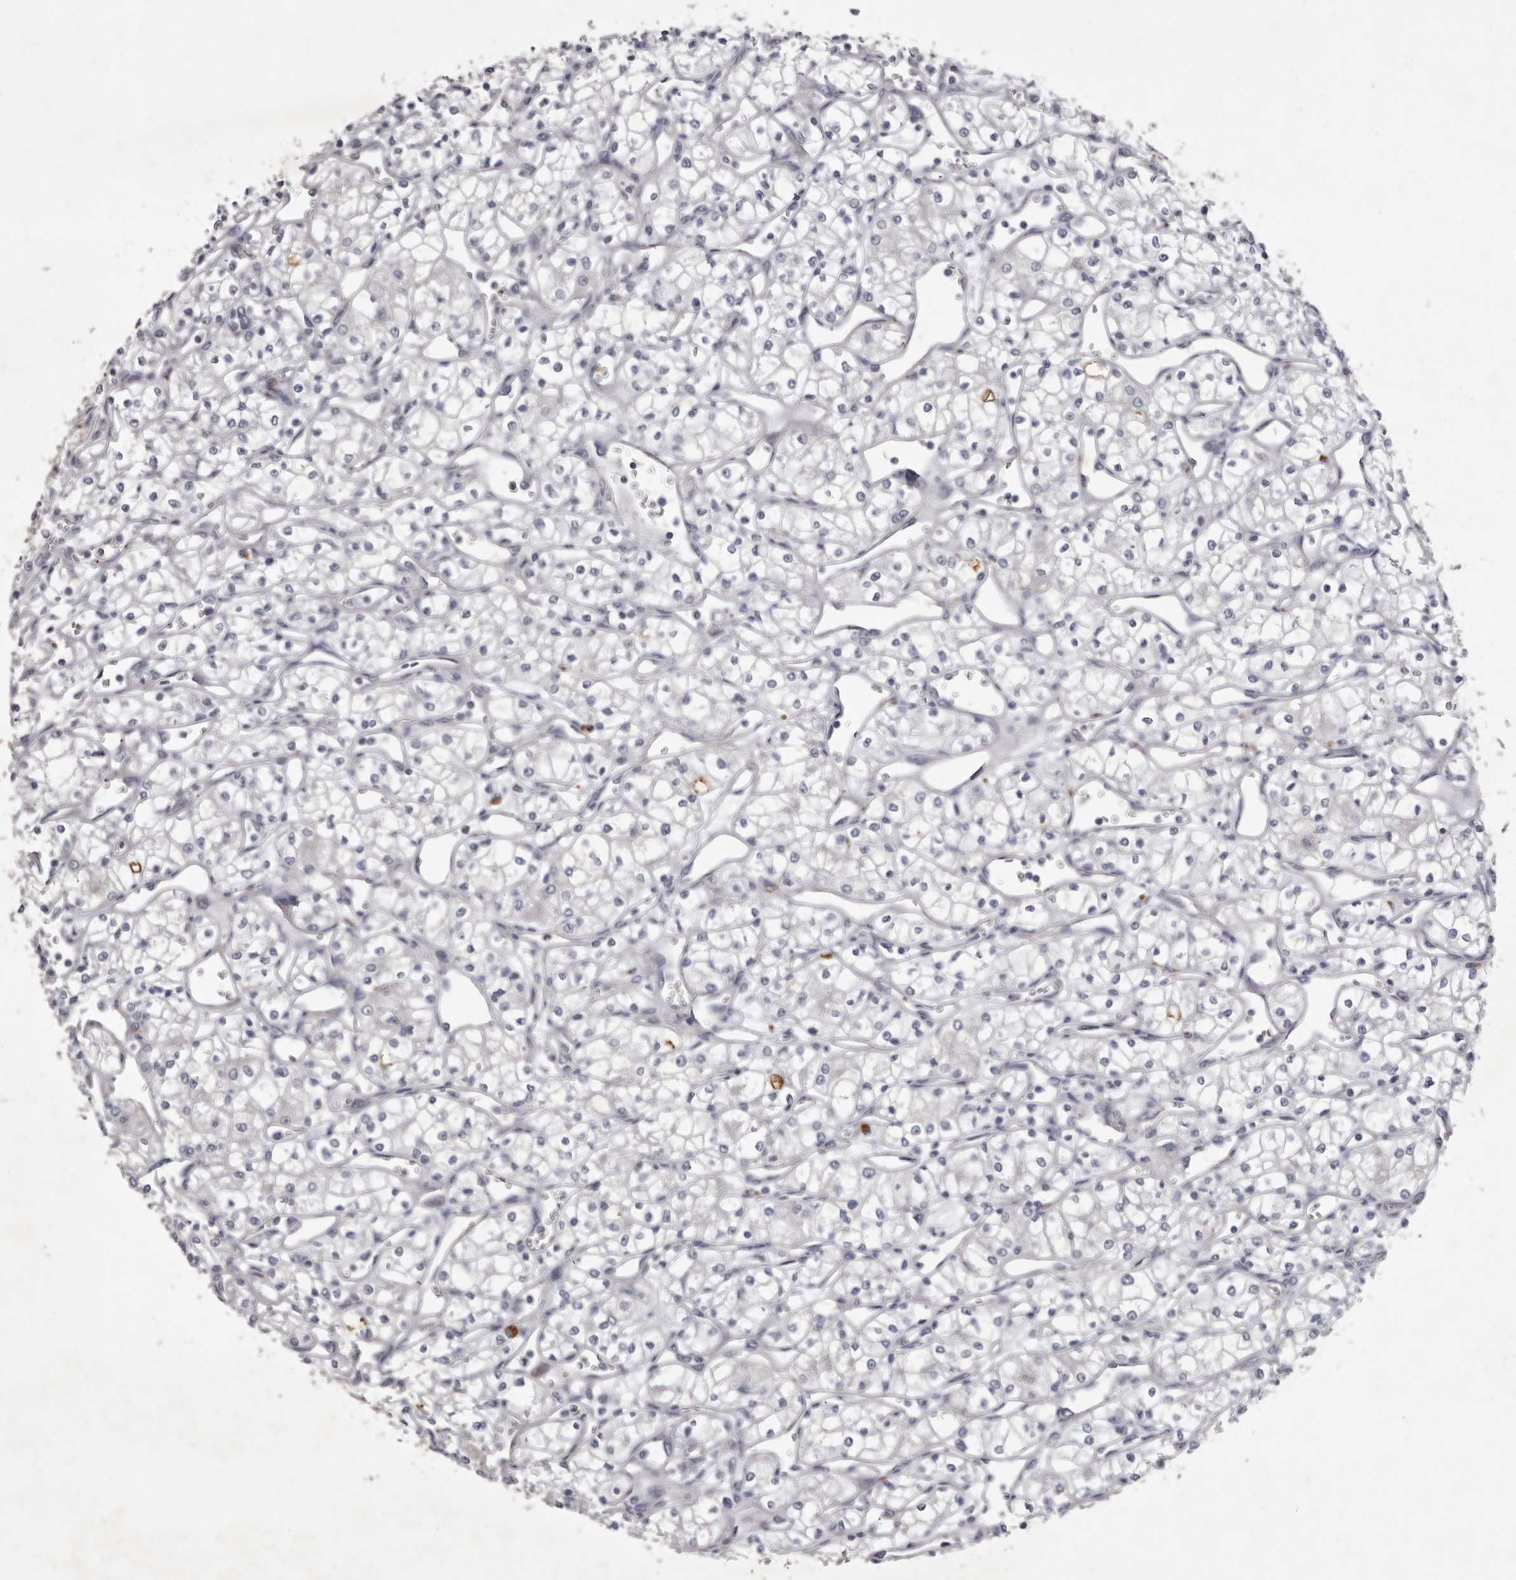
{"staining": {"intensity": "negative", "quantity": "none", "location": "none"}, "tissue": "renal cancer", "cell_type": "Tumor cells", "image_type": "cancer", "snomed": [{"axis": "morphology", "description": "Adenocarcinoma, NOS"}, {"axis": "topography", "description": "Kidney"}], "caption": "Renal cancer (adenocarcinoma) was stained to show a protein in brown. There is no significant staining in tumor cells.", "gene": "NKAIN4", "patient": {"sex": "male", "age": 59}}